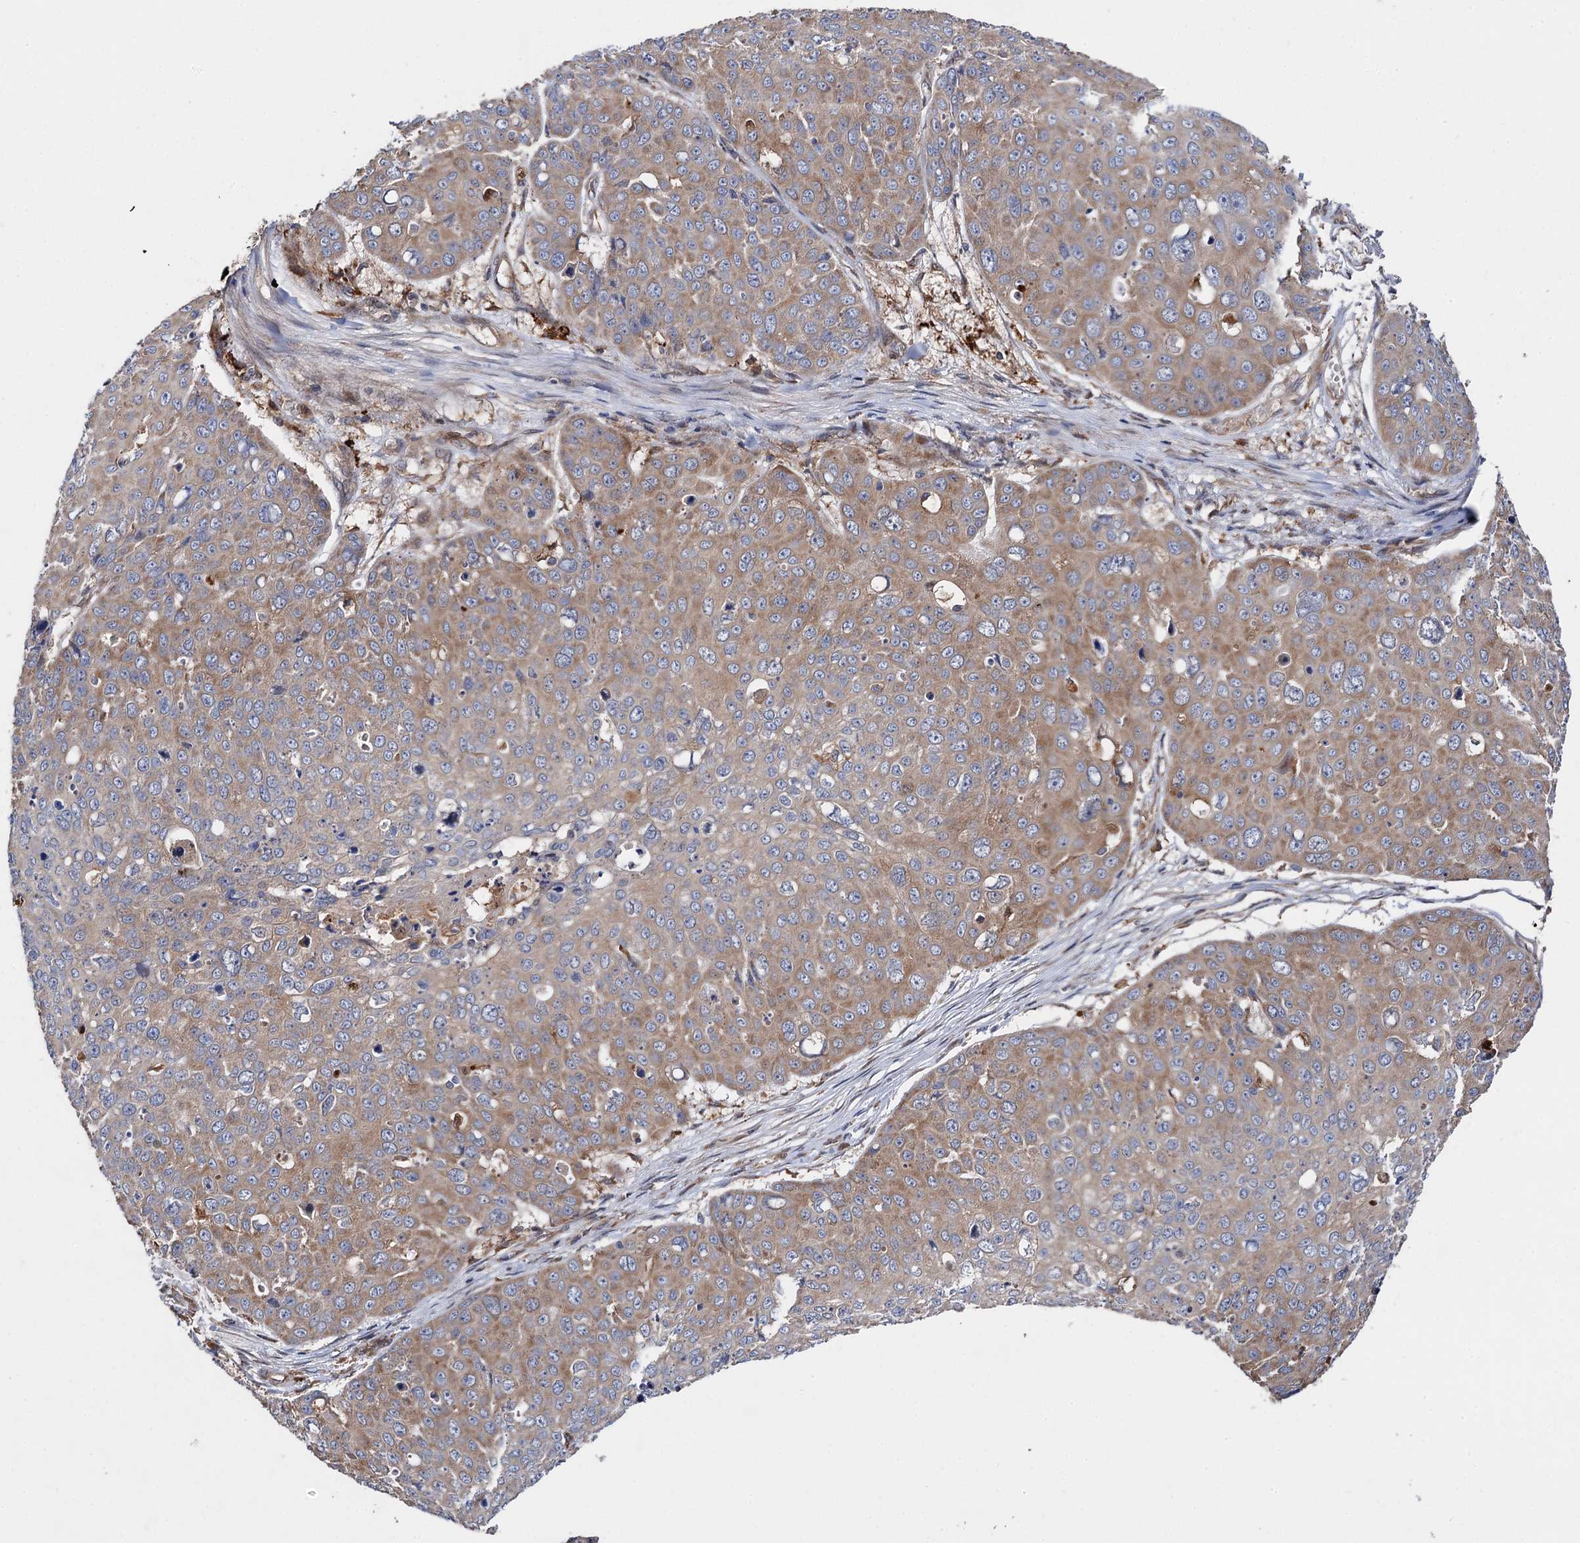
{"staining": {"intensity": "weak", "quantity": ">75%", "location": "cytoplasmic/membranous"}, "tissue": "skin cancer", "cell_type": "Tumor cells", "image_type": "cancer", "snomed": [{"axis": "morphology", "description": "Squamous cell carcinoma, NOS"}, {"axis": "topography", "description": "Skin"}], "caption": "DAB (3,3'-diaminobenzidine) immunohistochemical staining of squamous cell carcinoma (skin) demonstrates weak cytoplasmic/membranous protein expression in approximately >75% of tumor cells.", "gene": "NAA25", "patient": {"sex": "male", "age": 71}}